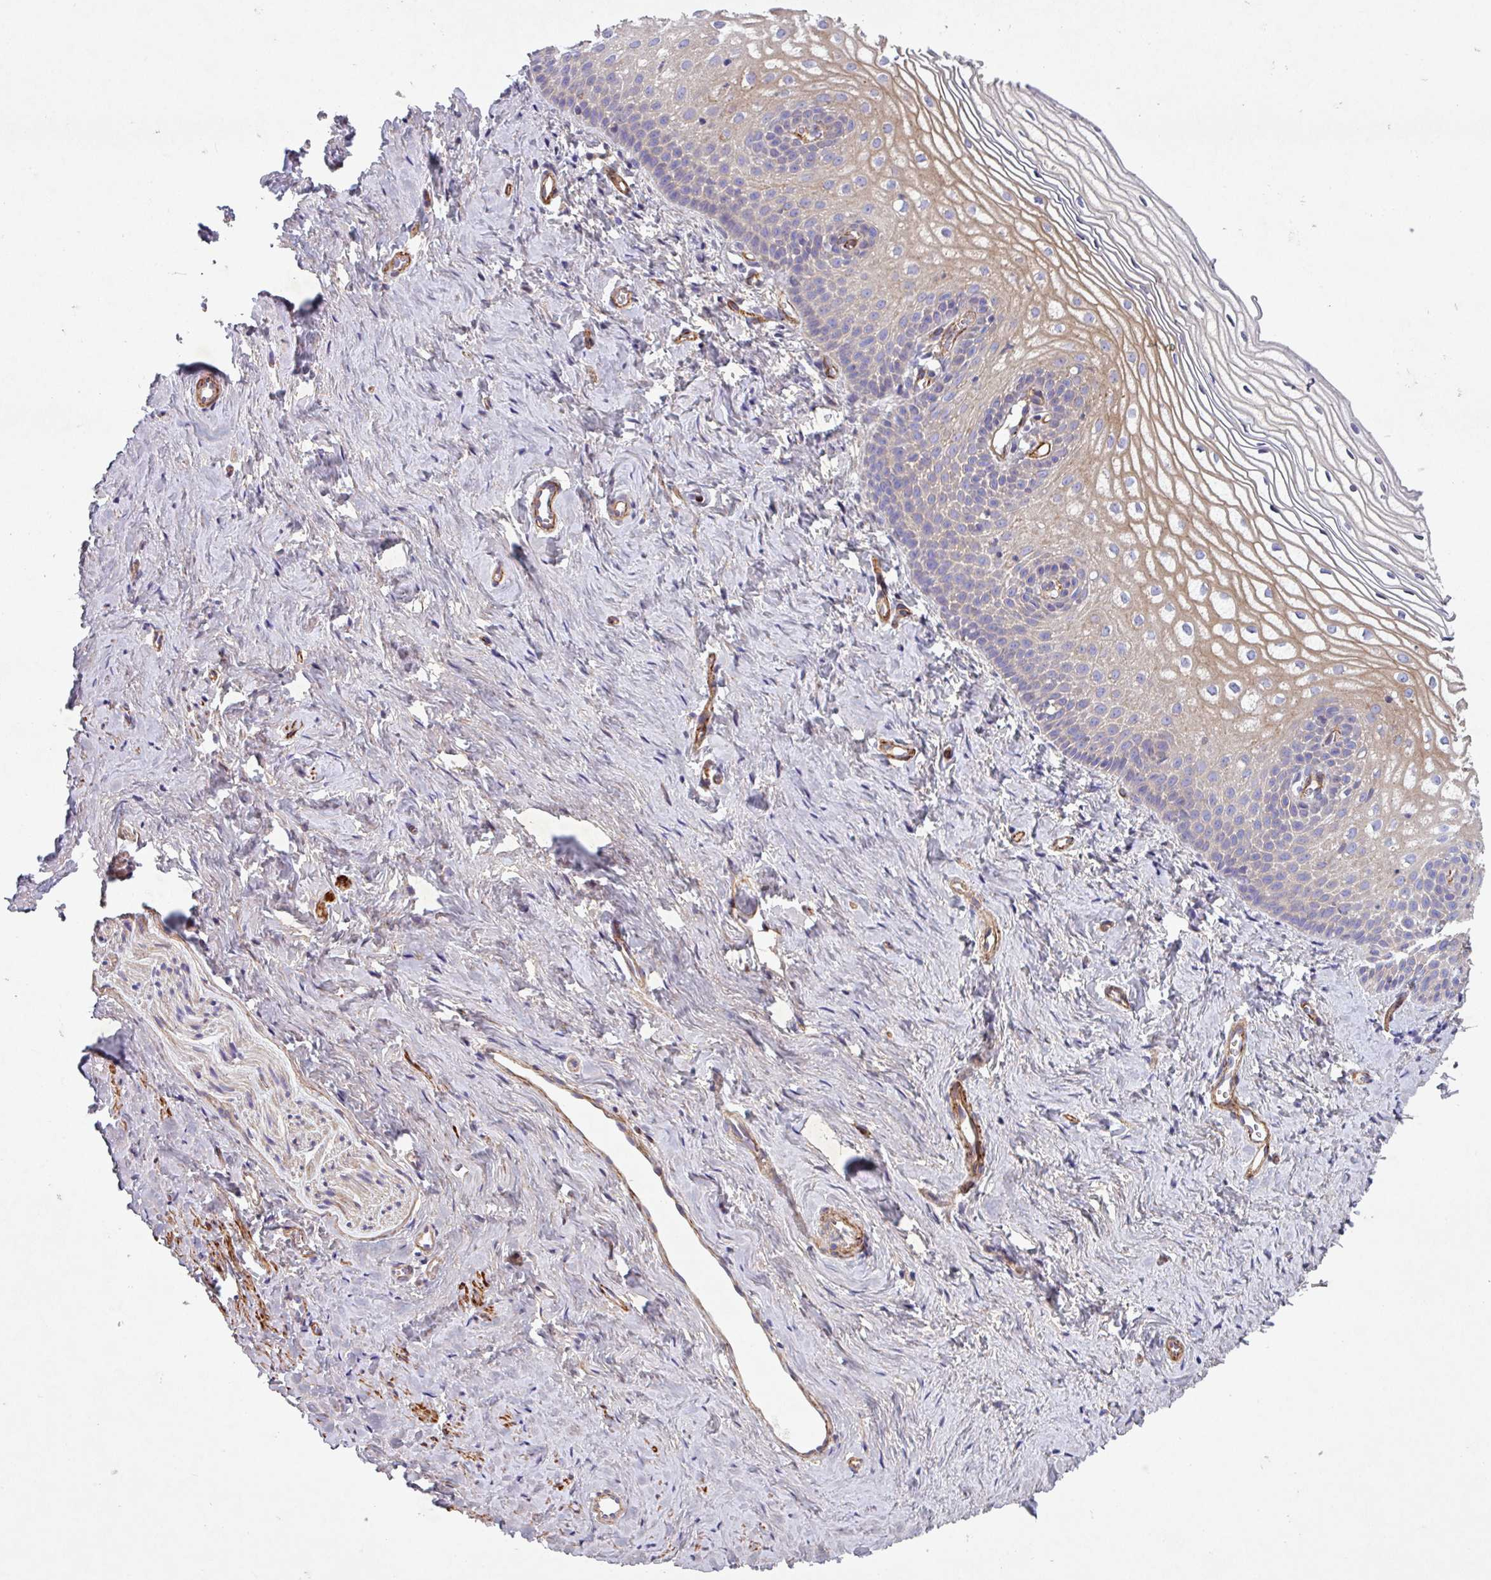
{"staining": {"intensity": "weak", "quantity": "25%-75%", "location": "cytoplasmic/membranous"}, "tissue": "vagina", "cell_type": "Squamous epithelial cells", "image_type": "normal", "snomed": [{"axis": "morphology", "description": "Normal tissue, NOS"}, {"axis": "topography", "description": "Vagina"}], "caption": "High-magnification brightfield microscopy of normal vagina stained with DAB (3,3'-diaminobenzidine) (brown) and counterstained with hematoxylin (blue). squamous epithelial cells exhibit weak cytoplasmic/membranous expression is present in approximately25%-75% of cells.", "gene": "ATP2C2", "patient": {"sex": "female", "age": 56}}